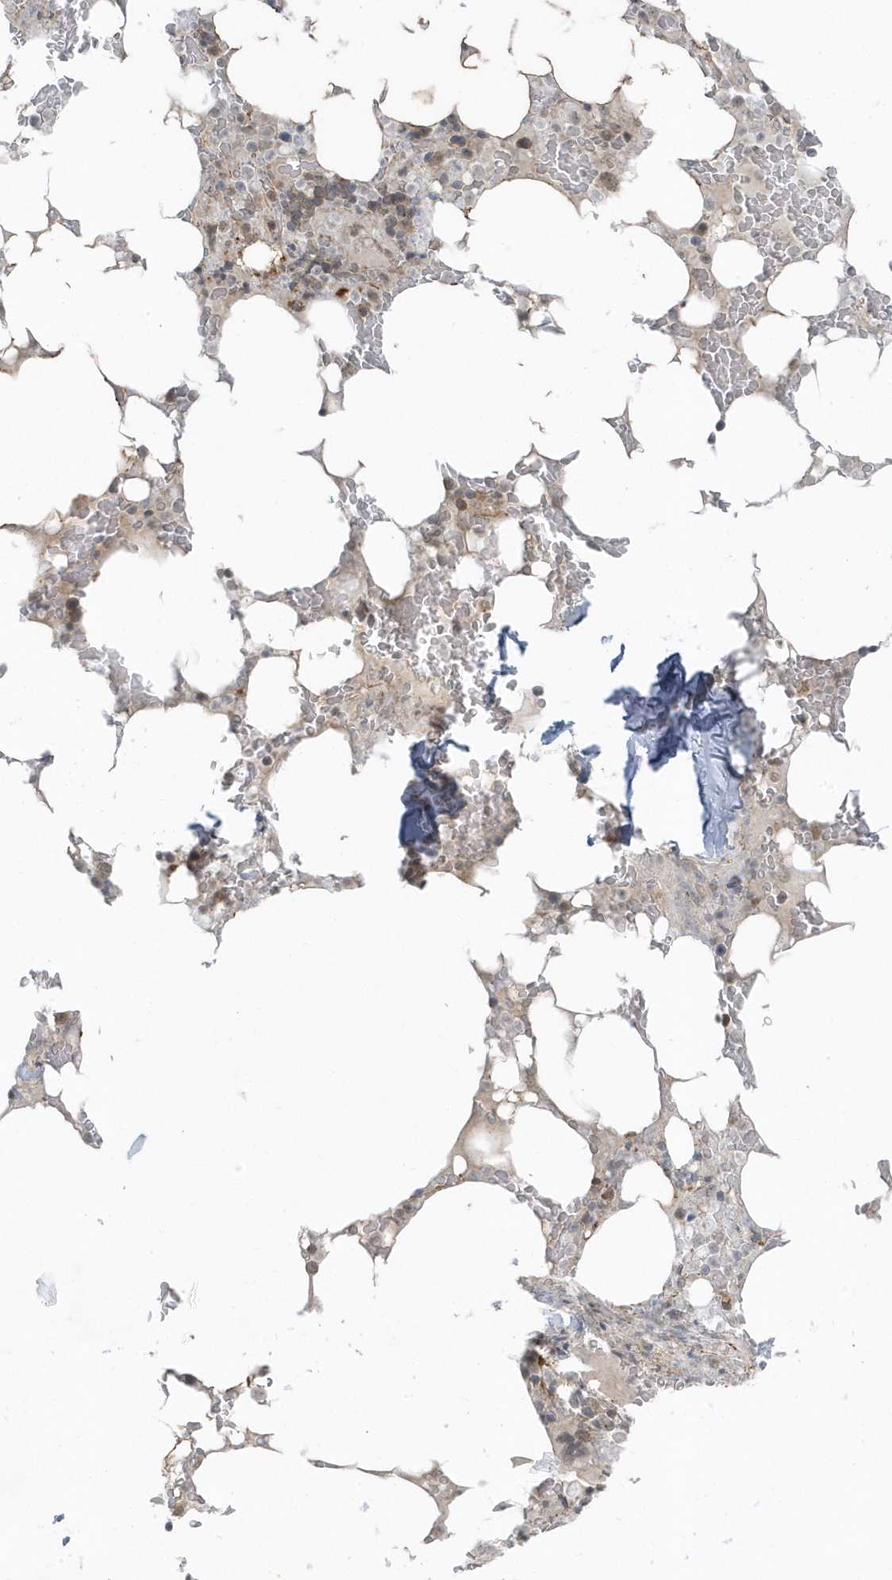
{"staining": {"intensity": "negative", "quantity": "none", "location": "none"}, "tissue": "bone marrow", "cell_type": "Hematopoietic cells", "image_type": "normal", "snomed": [{"axis": "morphology", "description": "Normal tissue, NOS"}, {"axis": "topography", "description": "Bone marrow"}], "caption": "Bone marrow stained for a protein using immunohistochemistry exhibits no staining hematopoietic cells.", "gene": "PARD3B", "patient": {"sex": "male", "age": 58}}